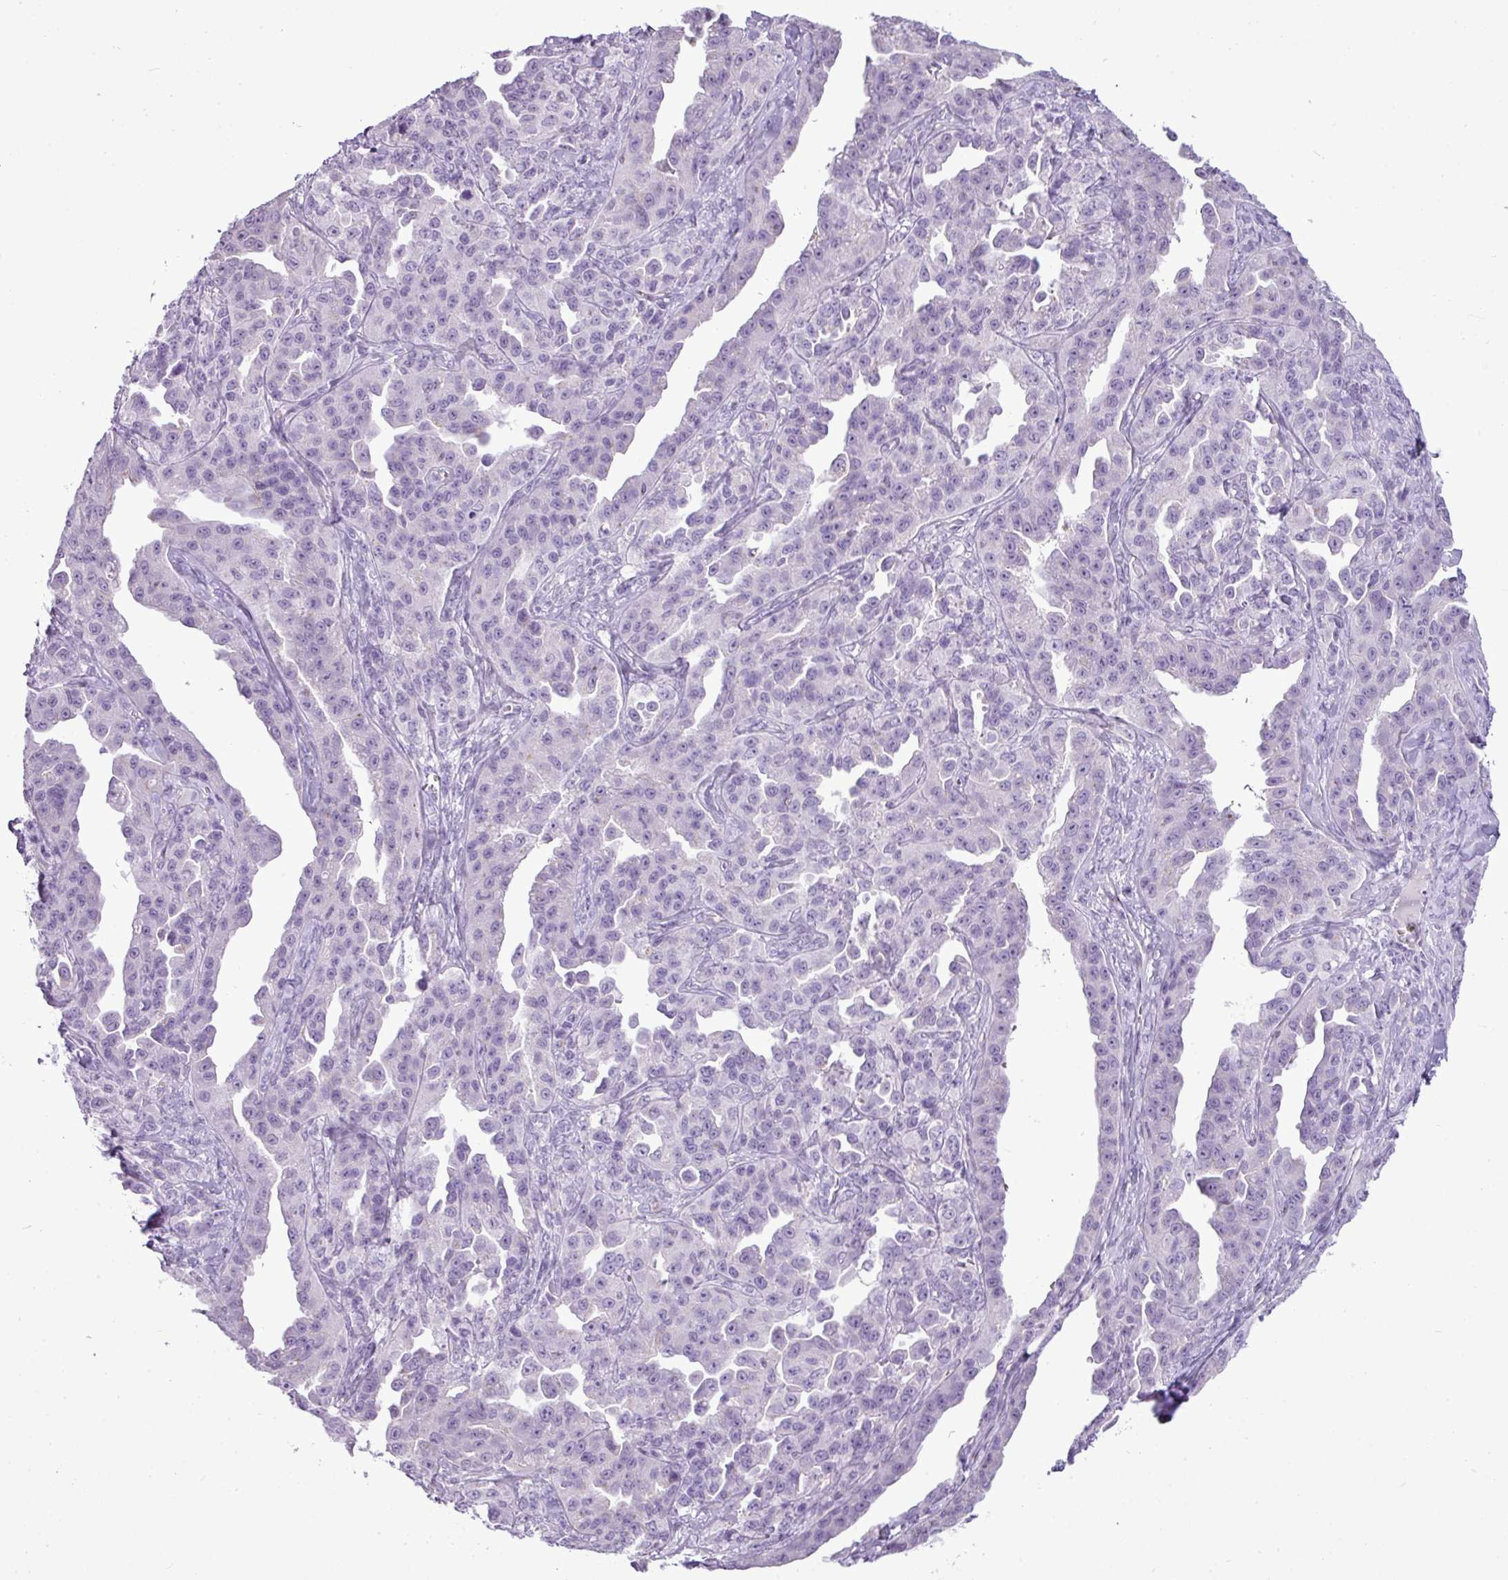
{"staining": {"intensity": "negative", "quantity": "none", "location": "none"}, "tissue": "ovarian cancer", "cell_type": "Tumor cells", "image_type": "cancer", "snomed": [{"axis": "morphology", "description": "Cystadenocarcinoma, serous, NOS"}, {"axis": "topography", "description": "Ovary"}], "caption": "This is an IHC image of ovarian cancer. There is no staining in tumor cells.", "gene": "FAM43A", "patient": {"sex": "female", "age": 75}}